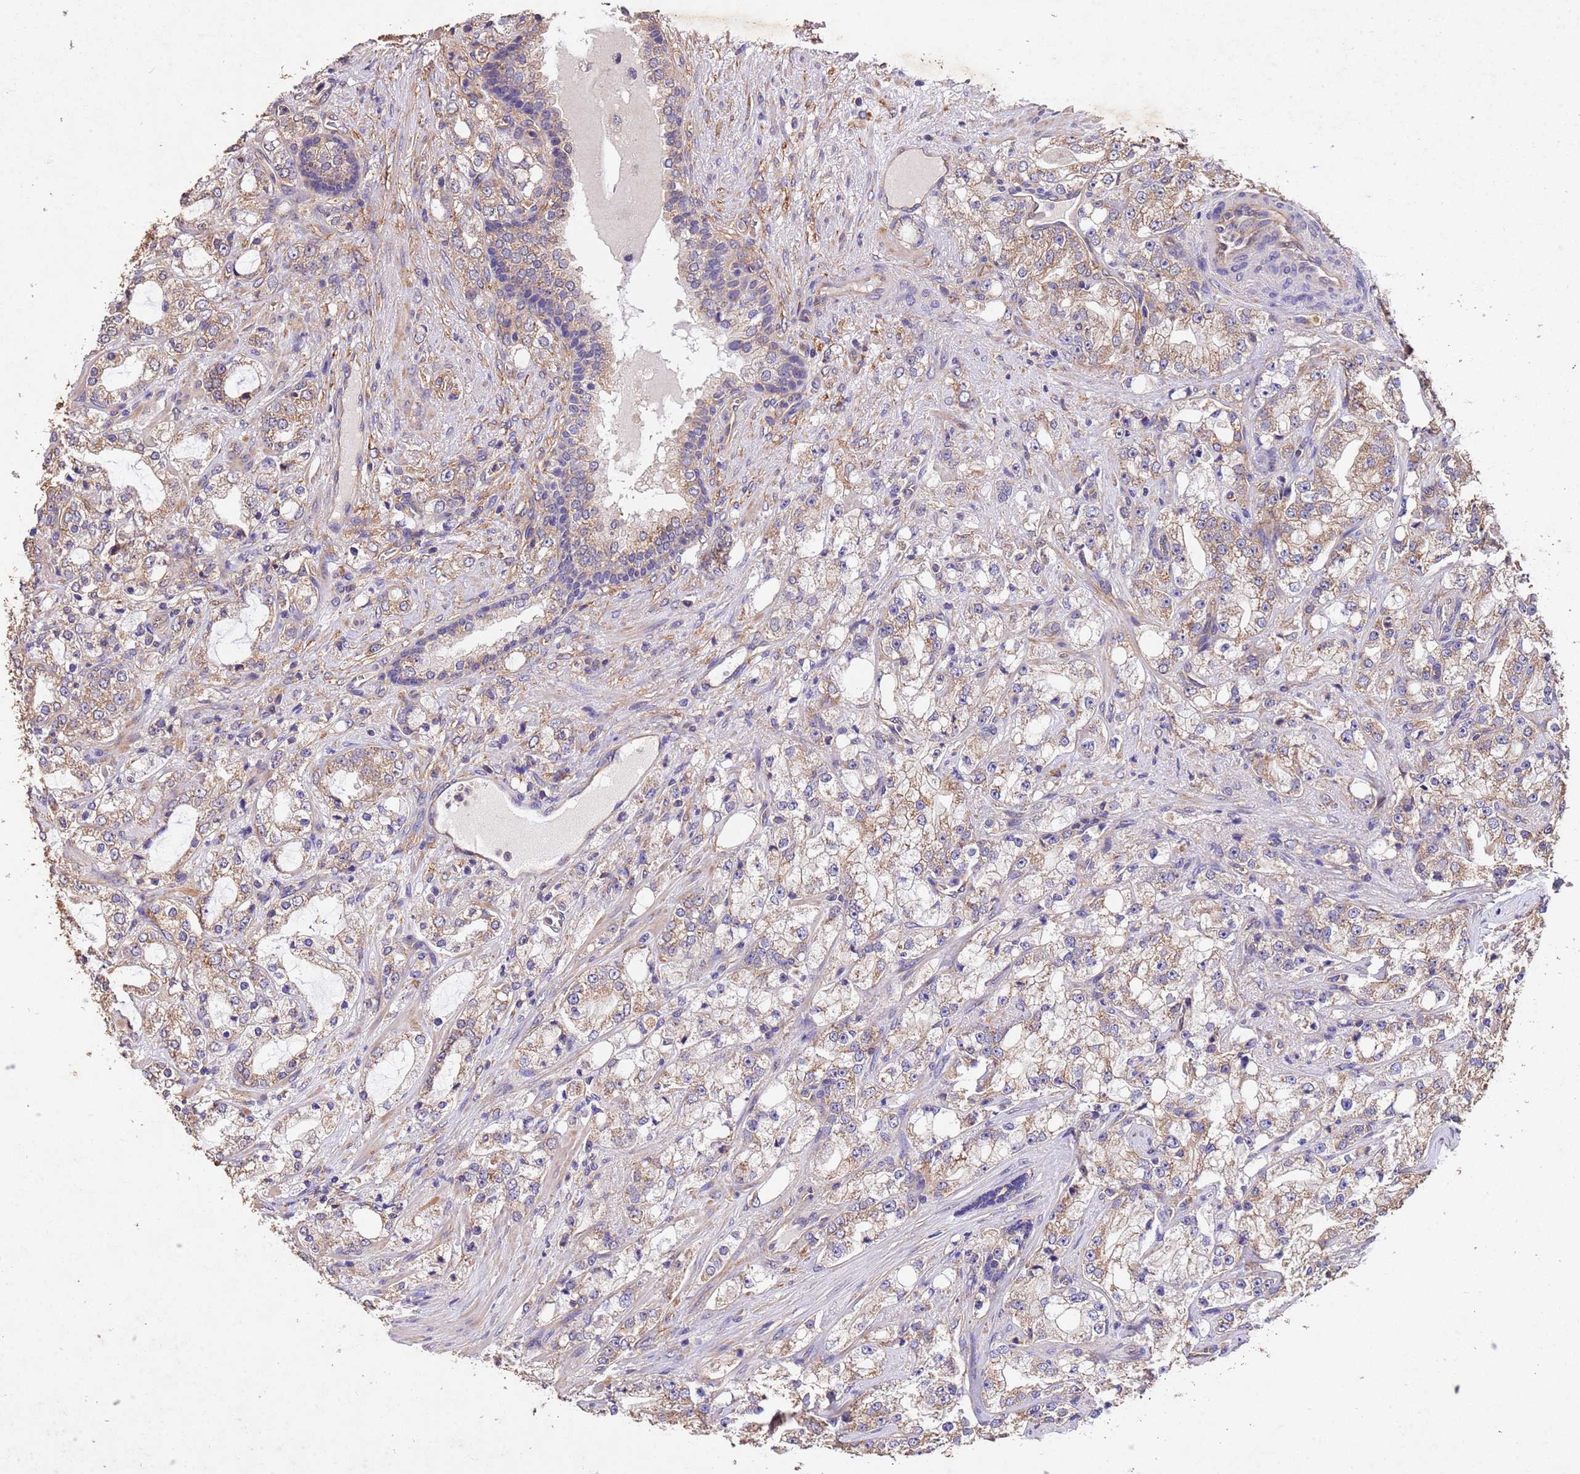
{"staining": {"intensity": "moderate", "quantity": ">75%", "location": "cytoplasmic/membranous"}, "tissue": "prostate cancer", "cell_type": "Tumor cells", "image_type": "cancer", "snomed": [{"axis": "morphology", "description": "Adenocarcinoma, High grade"}, {"axis": "topography", "description": "Prostate"}], "caption": "Immunohistochemical staining of human high-grade adenocarcinoma (prostate) demonstrates moderate cytoplasmic/membranous protein staining in approximately >75% of tumor cells.", "gene": "MTX3", "patient": {"sex": "male", "age": 64}}